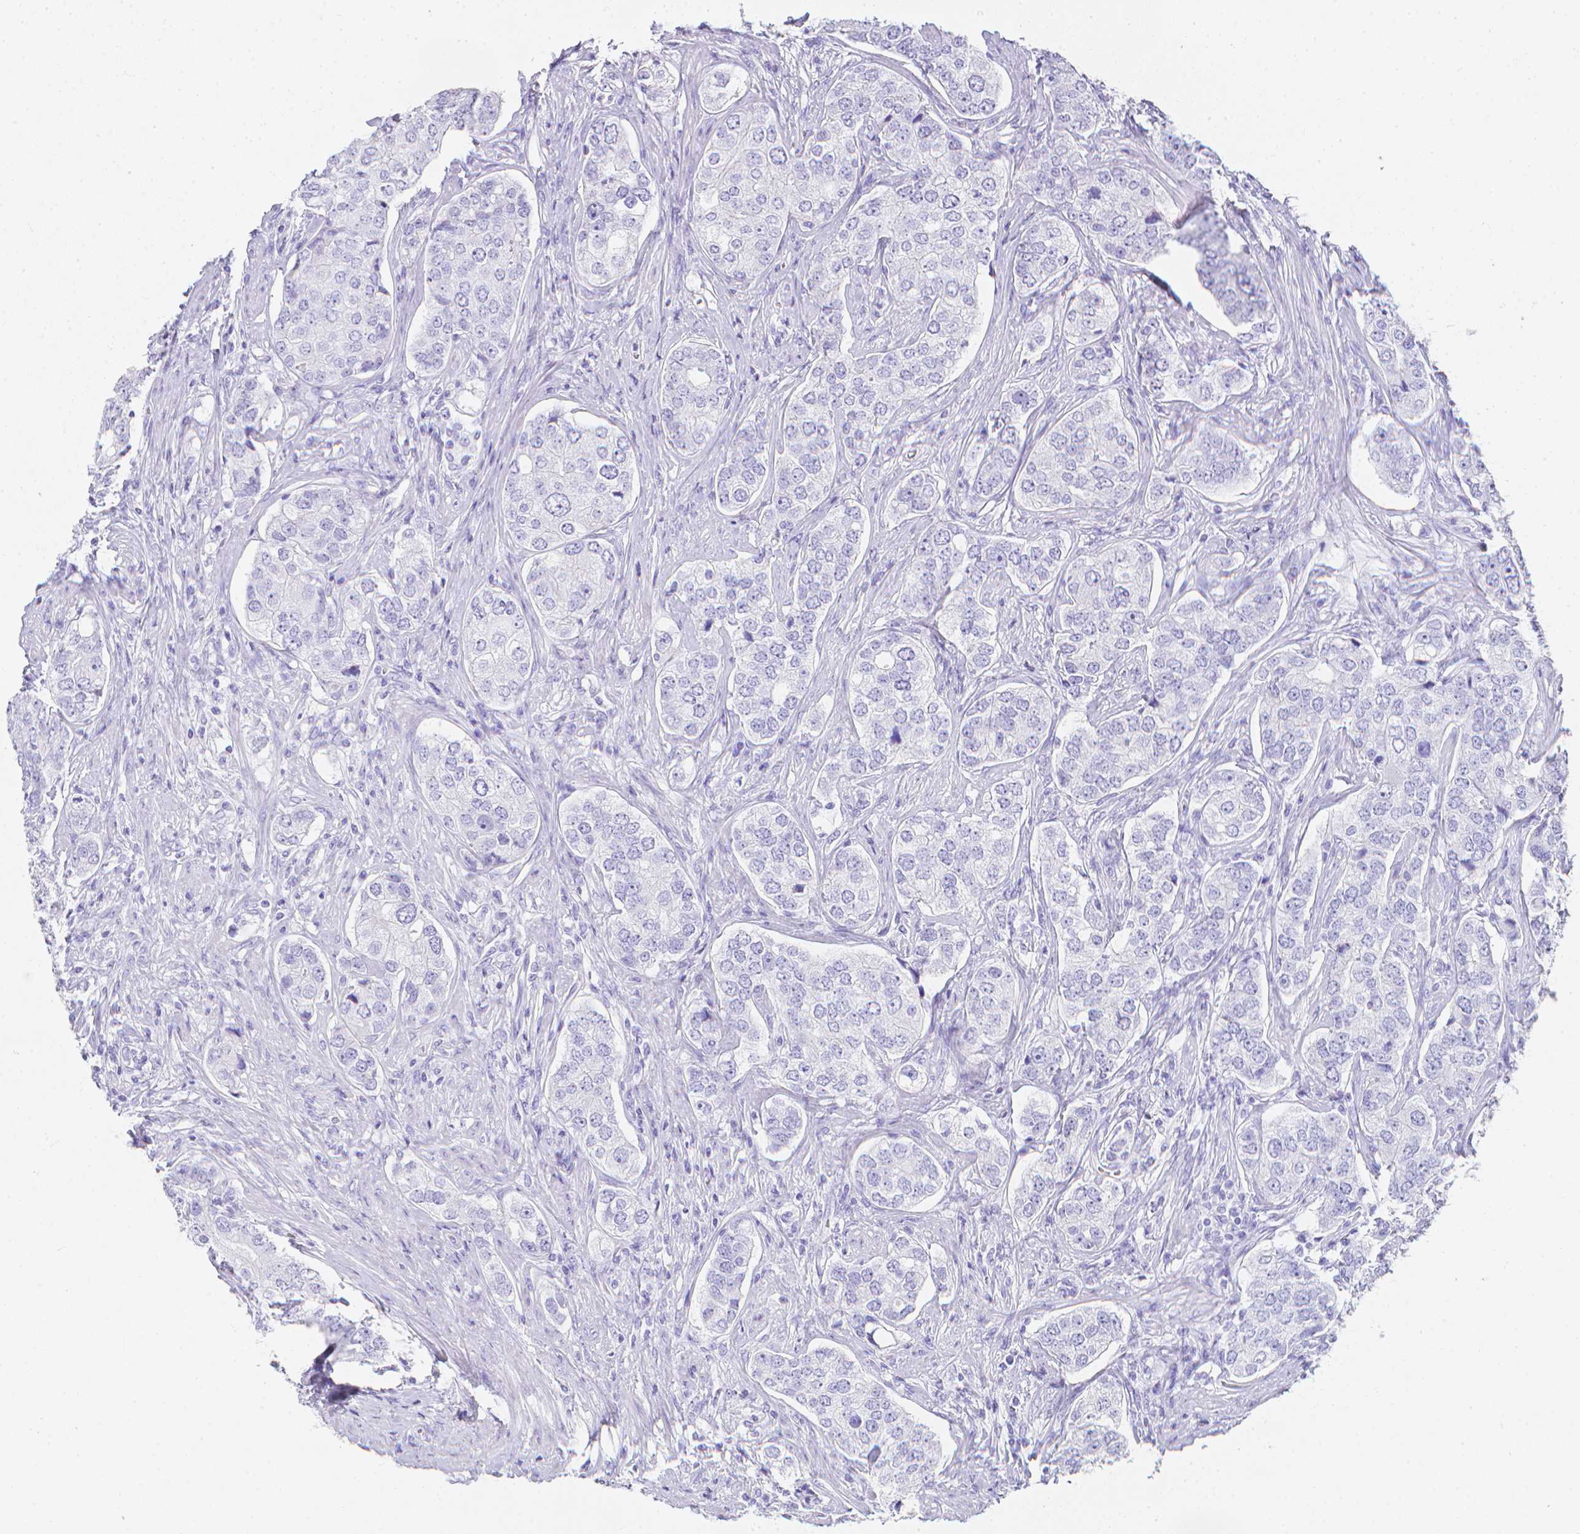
{"staining": {"intensity": "negative", "quantity": "none", "location": "none"}, "tissue": "prostate cancer", "cell_type": "Tumor cells", "image_type": "cancer", "snomed": [{"axis": "morphology", "description": "Adenocarcinoma, High grade"}, {"axis": "topography", "description": "Prostate"}], "caption": "Histopathology image shows no protein expression in tumor cells of prostate cancer tissue.", "gene": "LGALS4", "patient": {"sex": "male", "age": 60}}